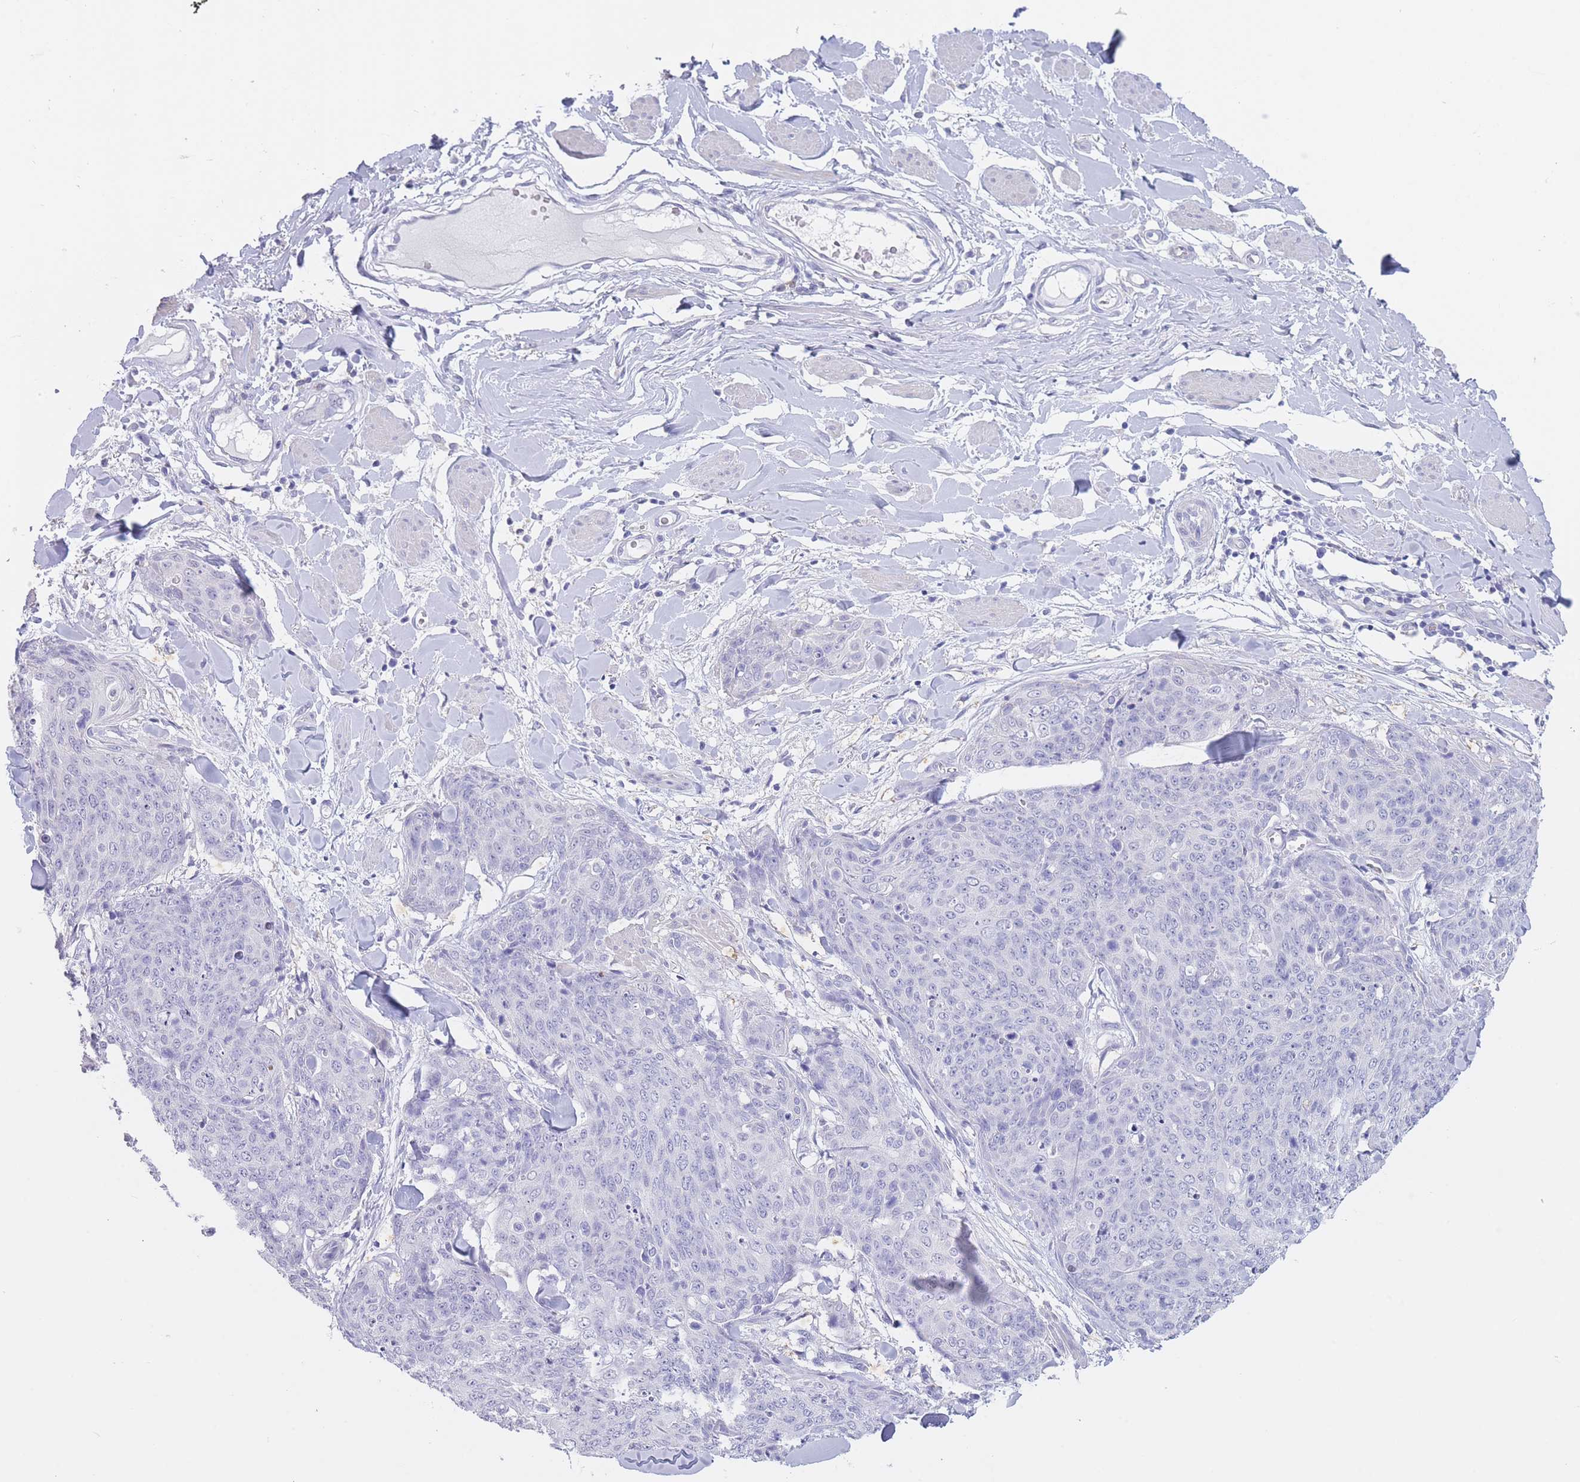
{"staining": {"intensity": "negative", "quantity": "none", "location": "none"}, "tissue": "skin cancer", "cell_type": "Tumor cells", "image_type": "cancer", "snomed": [{"axis": "morphology", "description": "Squamous cell carcinoma, NOS"}, {"axis": "topography", "description": "Skin"}, {"axis": "topography", "description": "Vulva"}], "caption": "Tumor cells show no significant positivity in skin cancer (squamous cell carcinoma).", "gene": "CD37", "patient": {"sex": "female", "age": 85}}